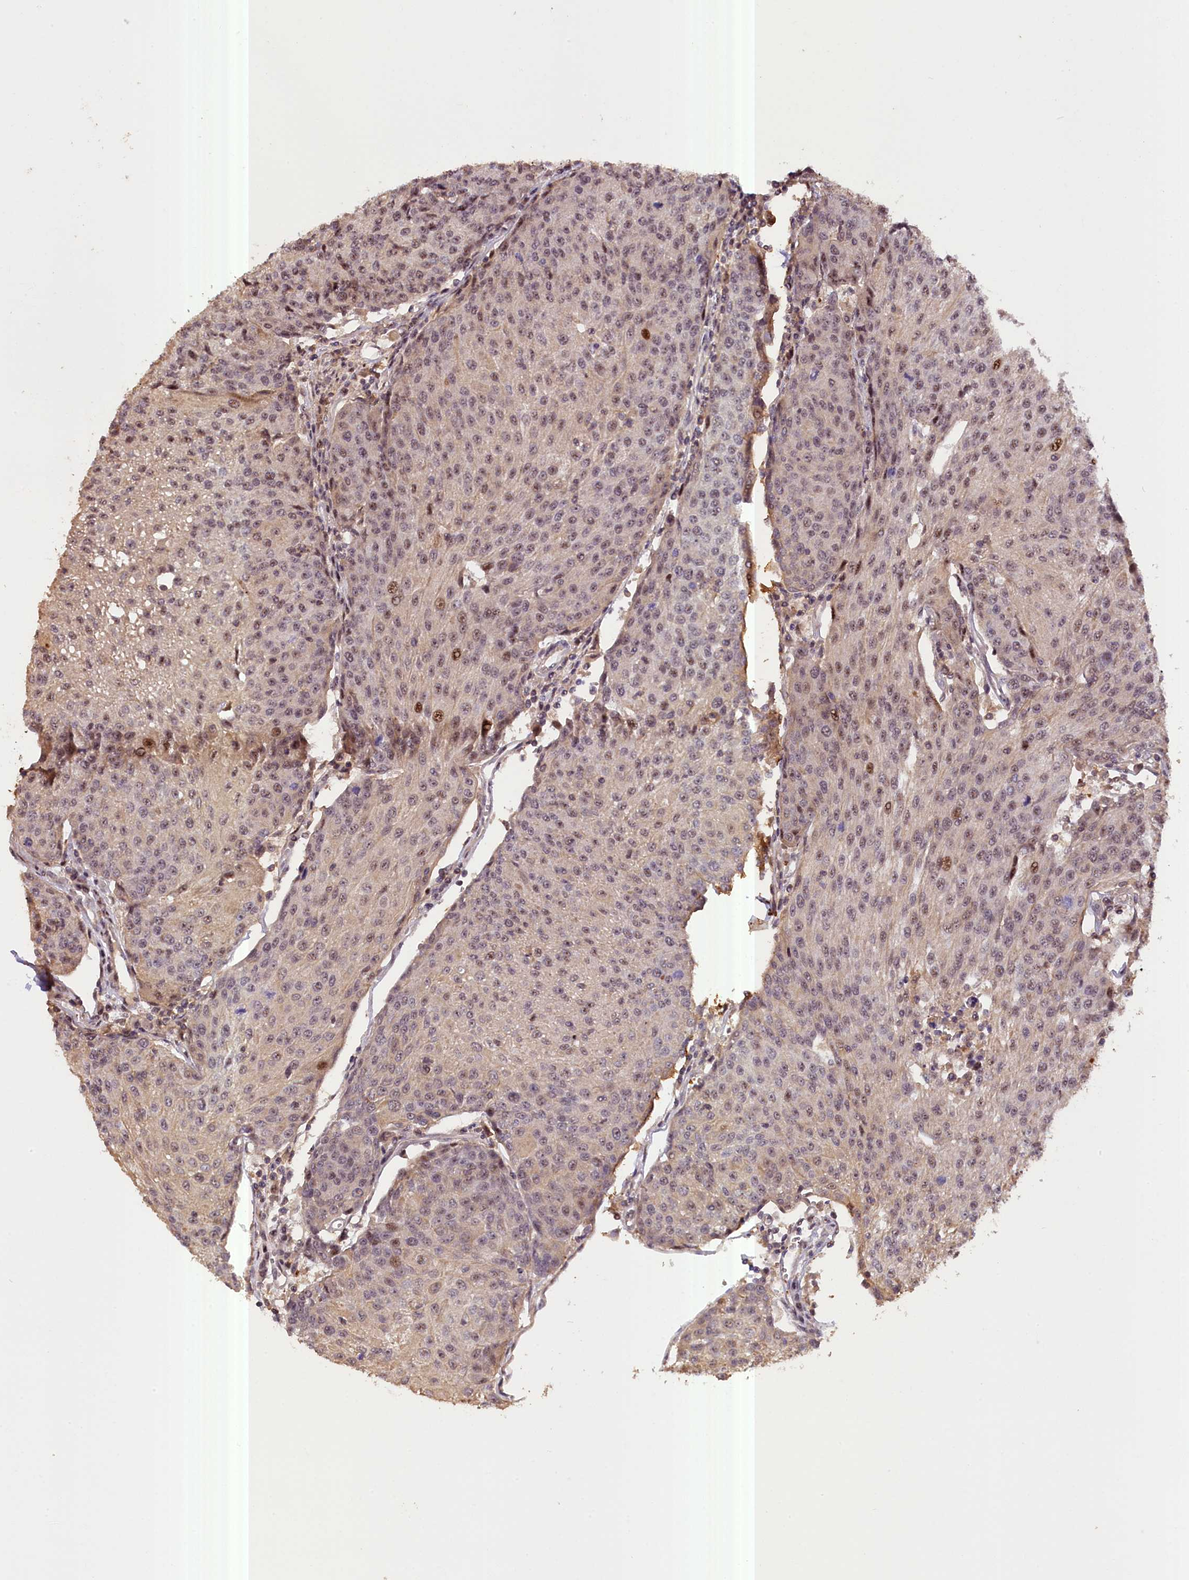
{"staining": {"intensity": "weak", "quantity": "25%-75%", "location": "nuclear"}, "tissue": "urothelial cancer", "cell_type": "Tumor cells", "image_type": "cancer", "snomed": [{"axis": "morphology", "description": "Urothelial carcinoma, High grade"}, {"axis": "topography", "description": "Urinary bladder"}], "caption": "High-grade urothelial carcinoma tissue displays weak nuclear staining in approximately 25%-75% of tumor cells (Stains: DAB in brown, nuclei in blue, Microscopy: brightfield microscopy at high magnification).", "gene": "FUZ", "patient": {"sex": "female", "age": 85}}